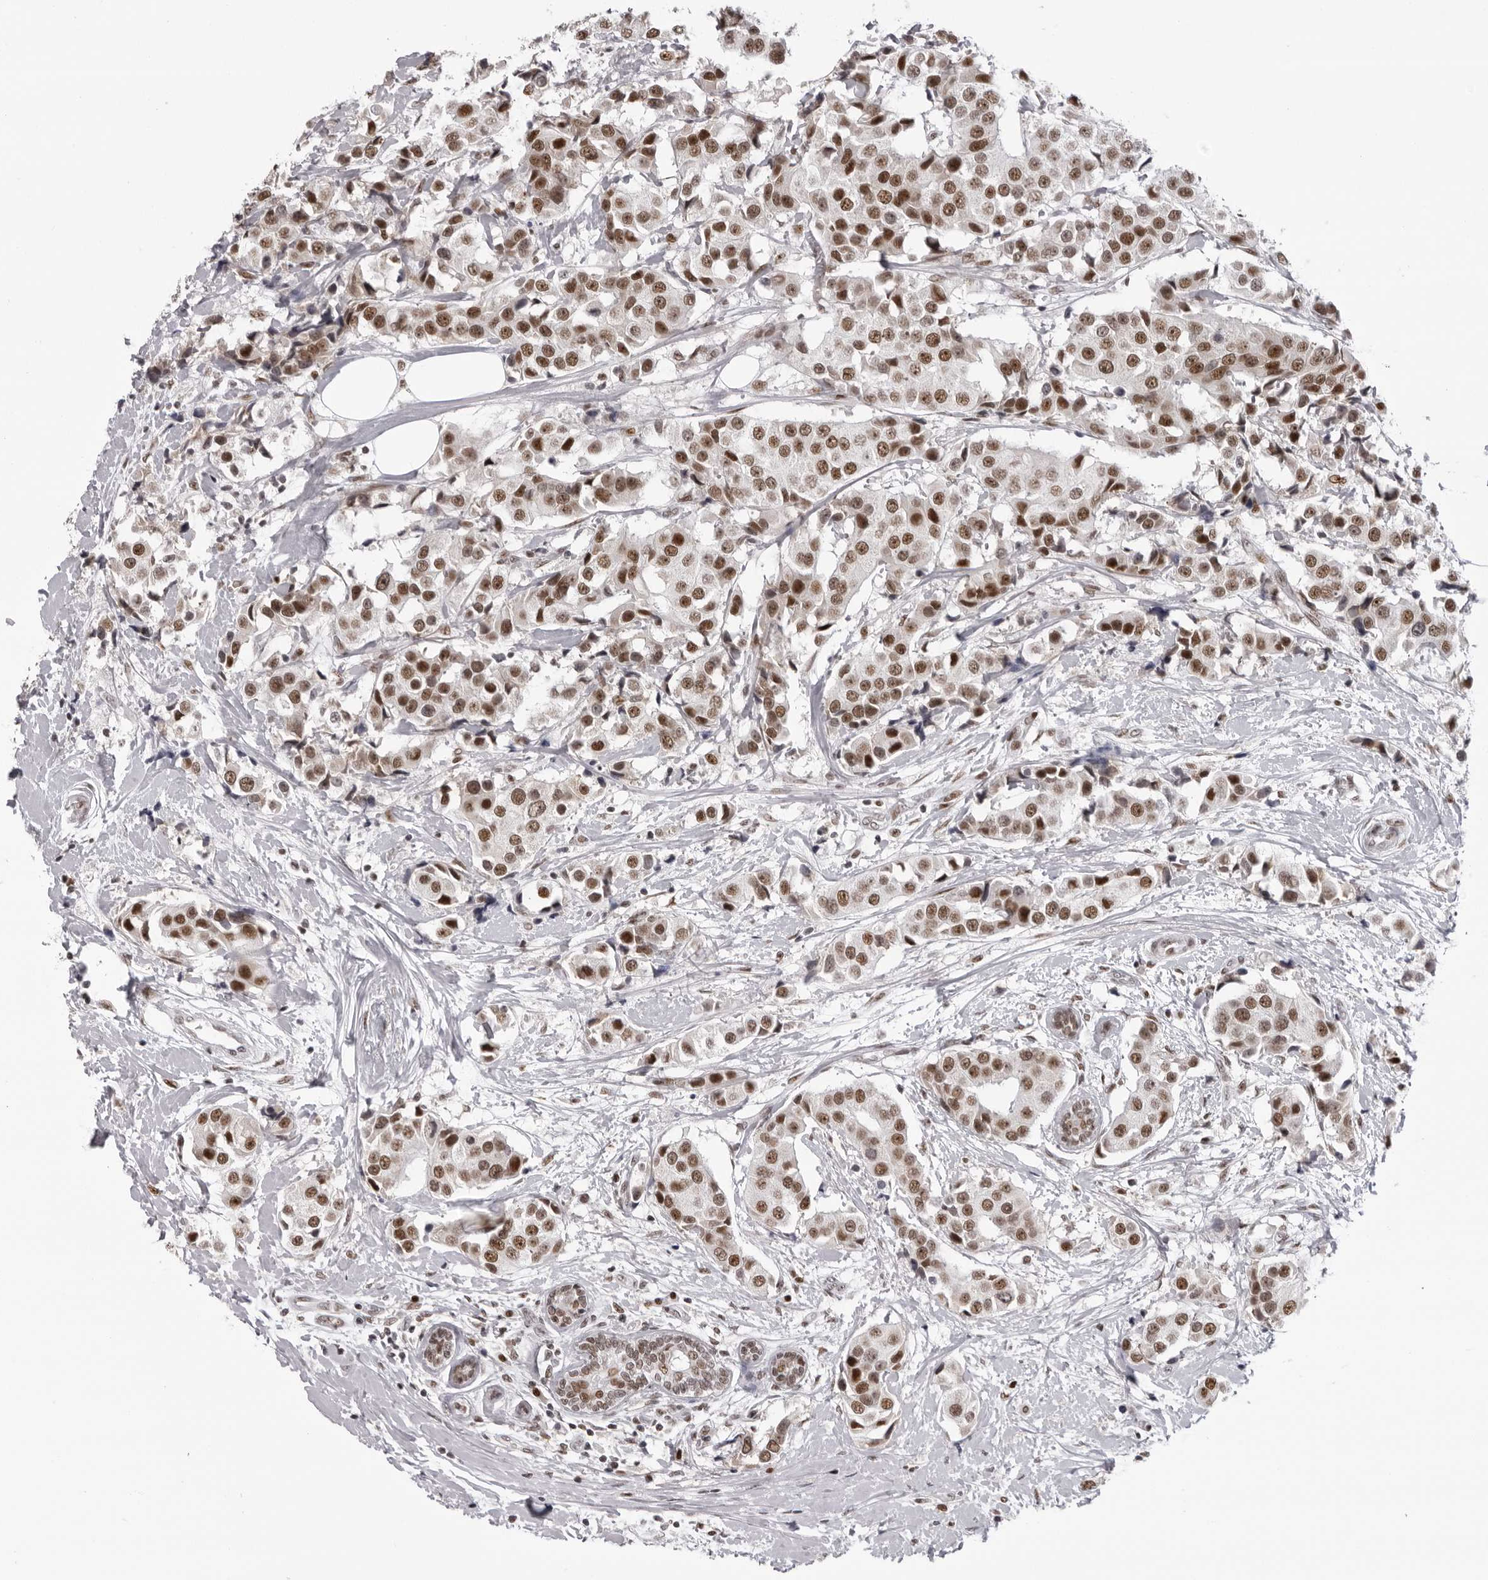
{"staining": {"intensity": "moderate", "quantity": ">75%", "location": "nuclear"}, "tissue": "breast cancer", "cell_type": "Tumor cells", "image_type": "cancer", "snomed": [{"axis": "morphology", "description": "Normal tissue, NOS"}, {"axis": "morphology", "description": "Duct carcinoma"}, {"axis": "topography", "description": "Breast"}], "caption": "A brown stain highlights moderate nuclear positivity of a protein in invasive ductal carcinoma (breast) tumor cells.", "gene": "HEXIM2", "patient": {"sex": "female", "age": 39}}